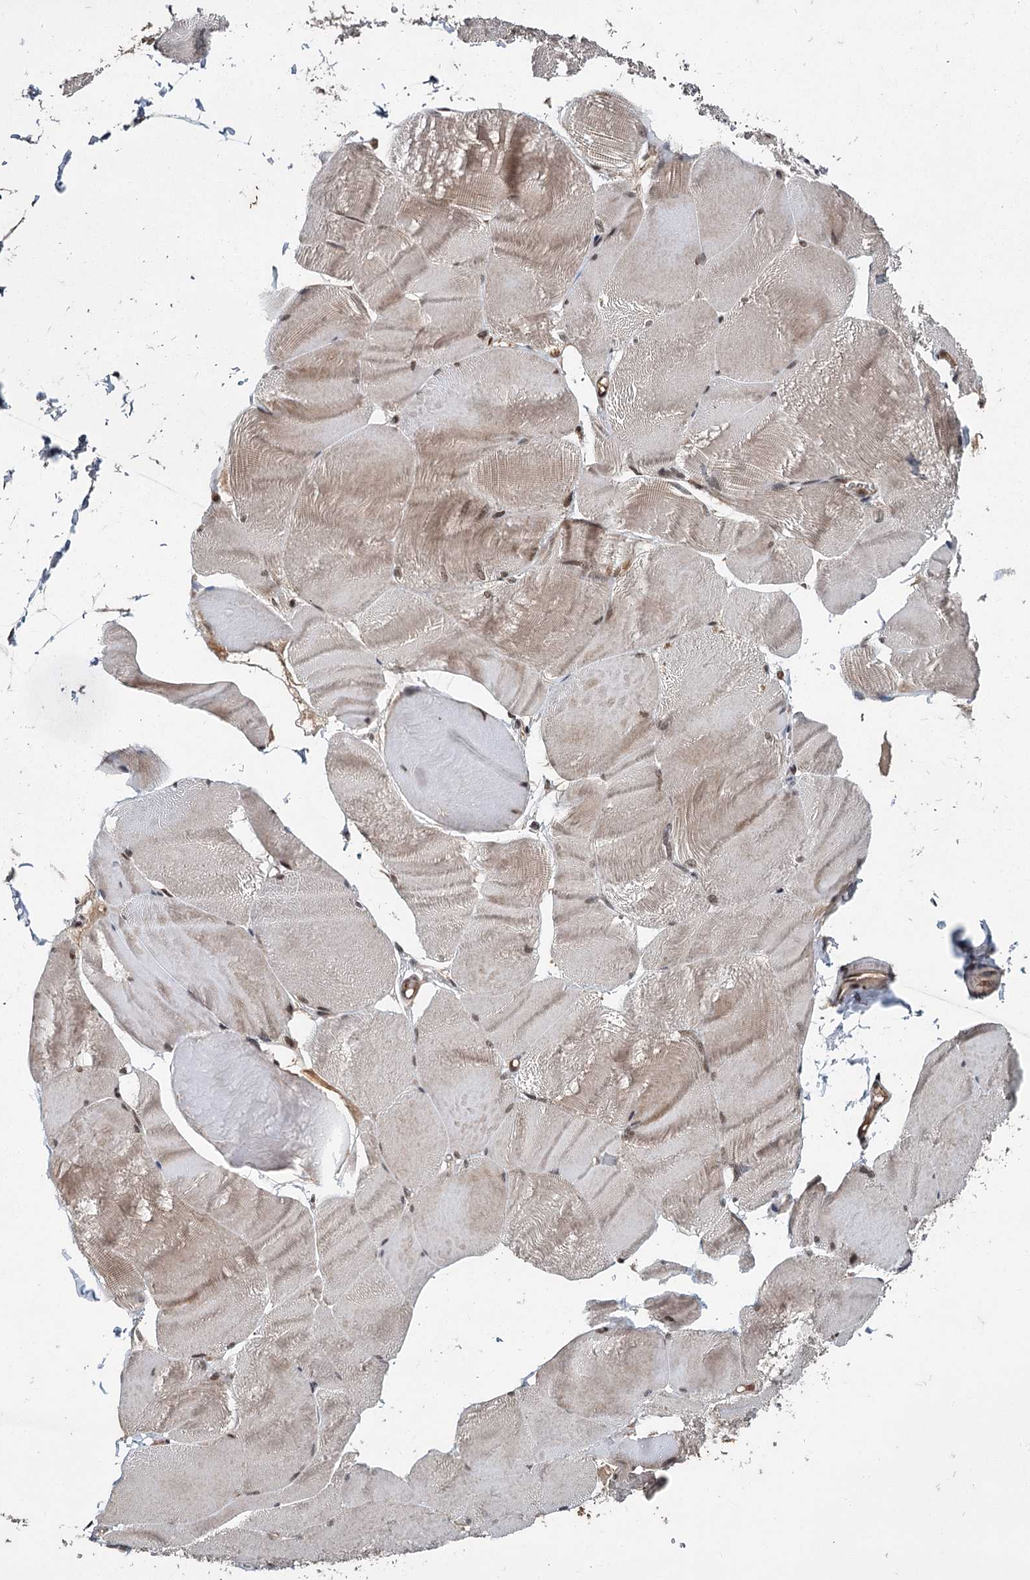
{"staining": {"intensity": "weak", "quantity": "25%-75%", "location": "cytoplasmic/membranous"}, "tissue": "skeletal muscle", "cell_type": "Myocytes", "image_type": "normal", "snomed": [{"axis": "morphology", "description": "Normal tissue, NOS"}, {"axis": "morphology", "description": "Basal cell carcinoma"}, {"axis": "topography", "description": "Skeletal muscle"}], "caption": "This image reveals immunohistochemistry staining of unremarkable human skeletal muscle, with low weak cytoplasmic/membranous positivity in approximately 25%-75% of myocytes.", "gene": "MYG1", "patient": {"sex": "female", "age": 64}}